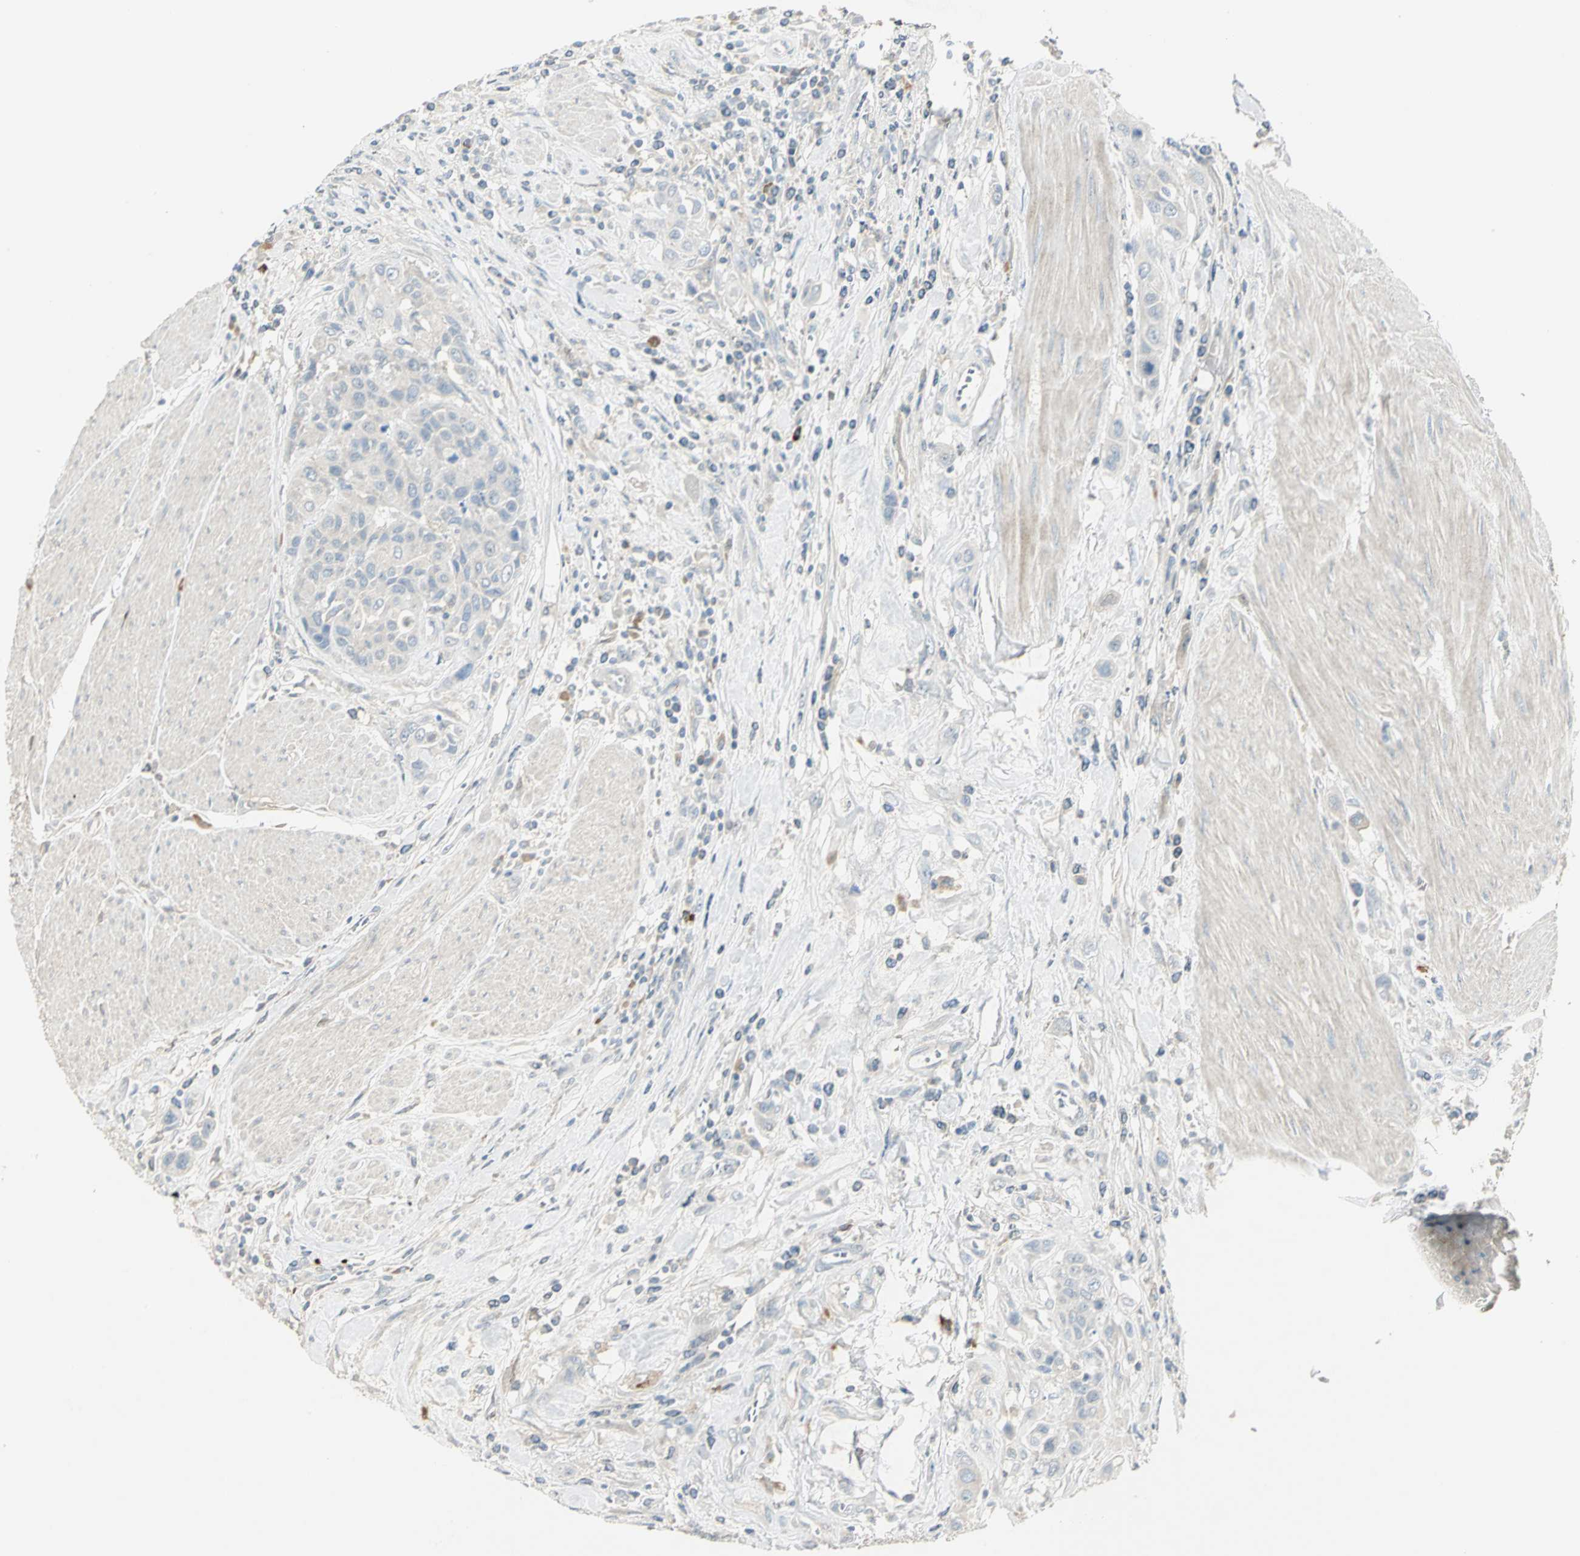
{"staining": {"intensity": "negative", "quantity": "none", "location": "none"}, "tissue": "urothelial cancer", "cell_type": "Tumor cells", "image_type": "cancer", "snomed": [{"axis": "morphology", "description": "Urothelial carcinoma, High grade"}, {"axis": "topography", "description": "Urinary bladder"}], "caption": "Immunohistochemistry micrograph of neoplastic tissue: human urothelial carcinoma (high-grade) stained with DAB reveals no significant protein positivity in tumor cells. Brightfield microscopy of immunohistochemistry (IHC) stained with DAB (3,3'-diaminobenzidine) (brown) and hematoxylin (blue), captured at high magnification.", "gene": "PROC", "patient": {"sex": "male", "age": 50}}